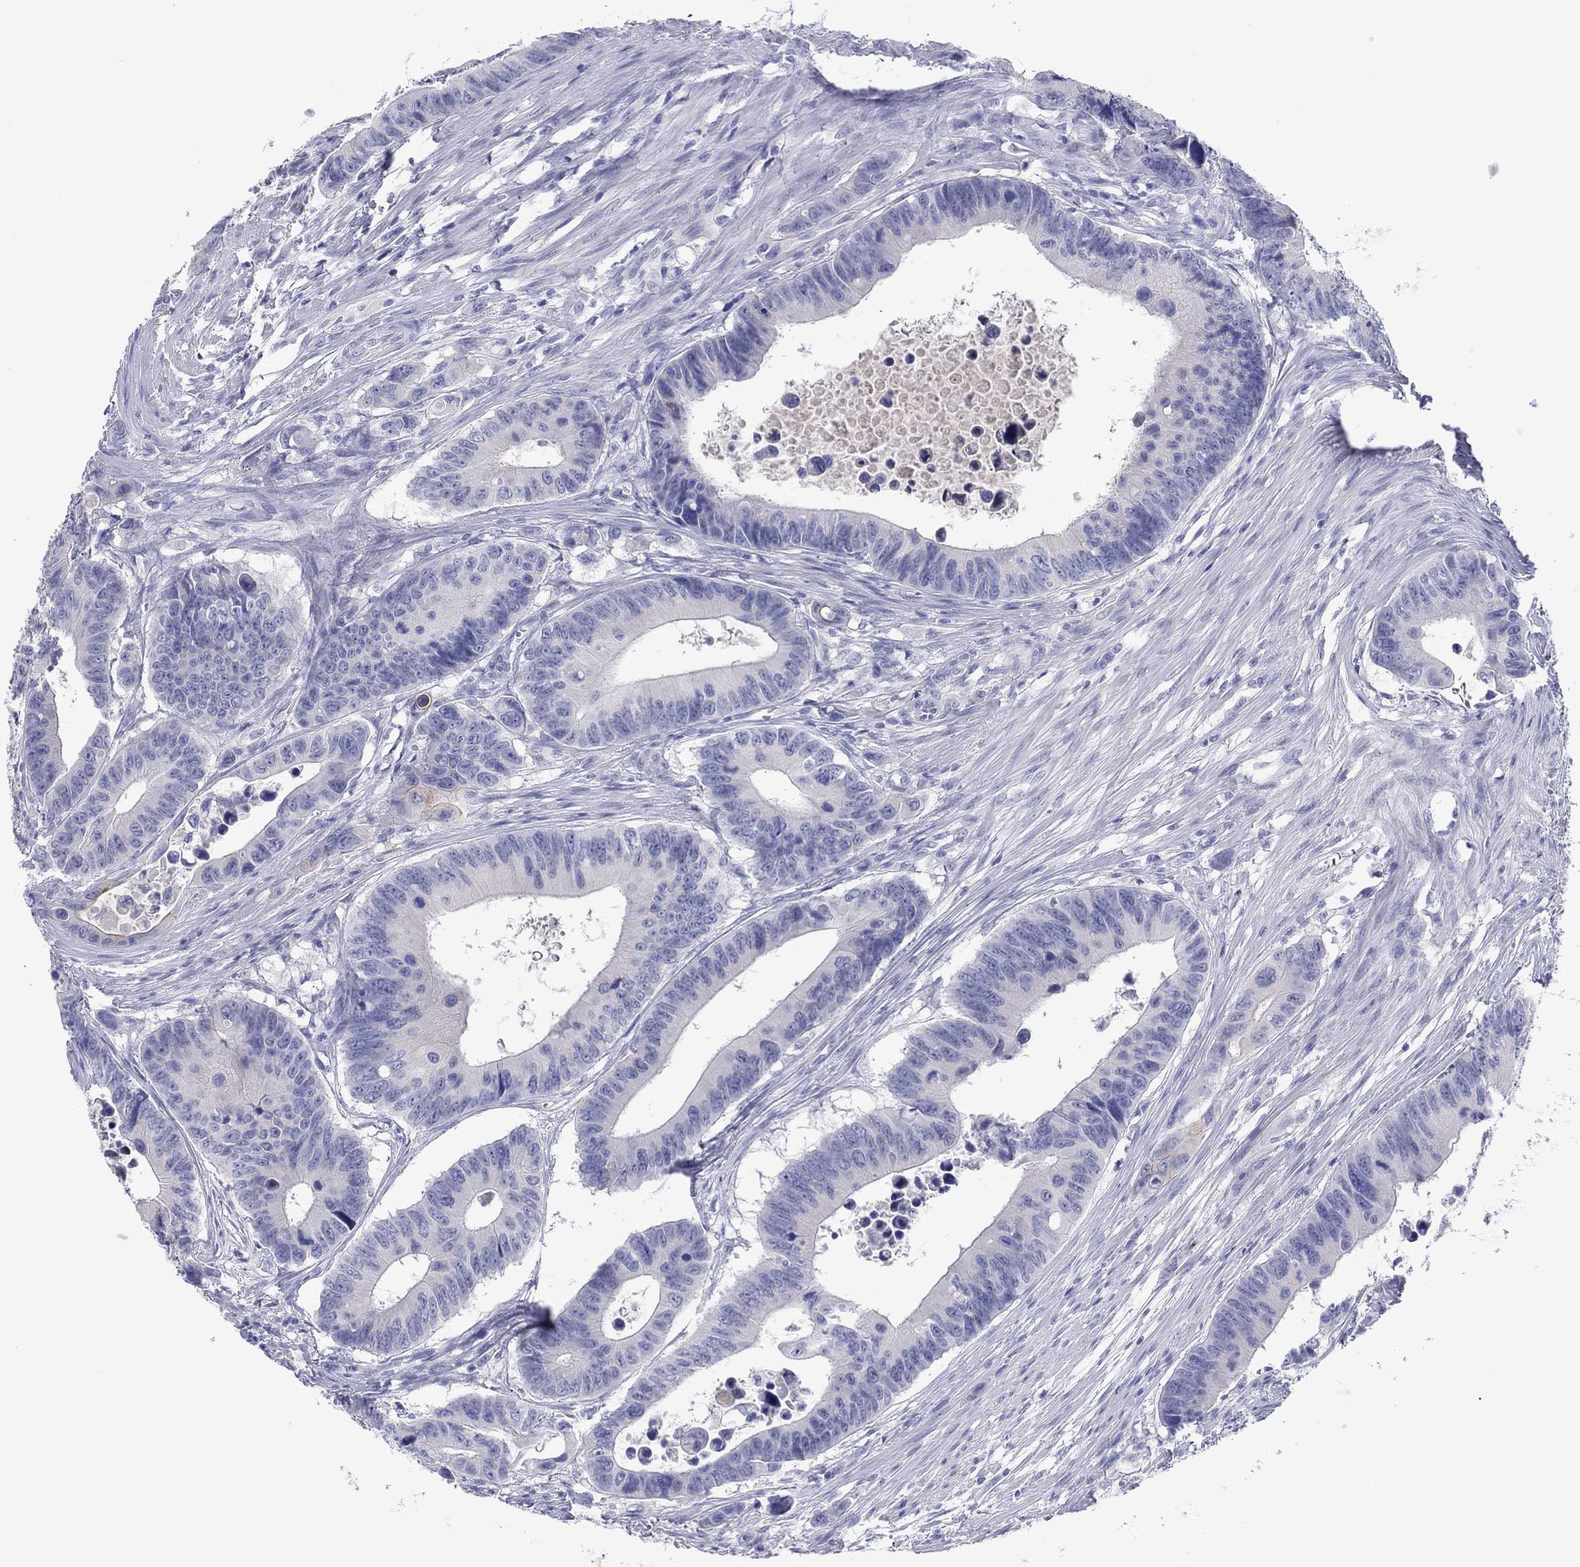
{"staining": {"intensity": "negative", "quantity": "none", "location": "none"}, "tissue": "colorectal cancer", "cell_type": "Tumor cells", "image_type": "cancer", "snomed": [{"axis": "morphology", "description": "Adenocarcinoma, NOS"}, {"axis": "topography", "description": "Colon"}], "caption": "An immunohistochemistry (IHC) micrograph of colorectal cancer (adenocarcinoma) is shown. There is no staining in tumor cells of colorectal cancer (adenocarcinoma).", "gene": "ERICH3", "patient": {"sex": "female", "age": 87}}